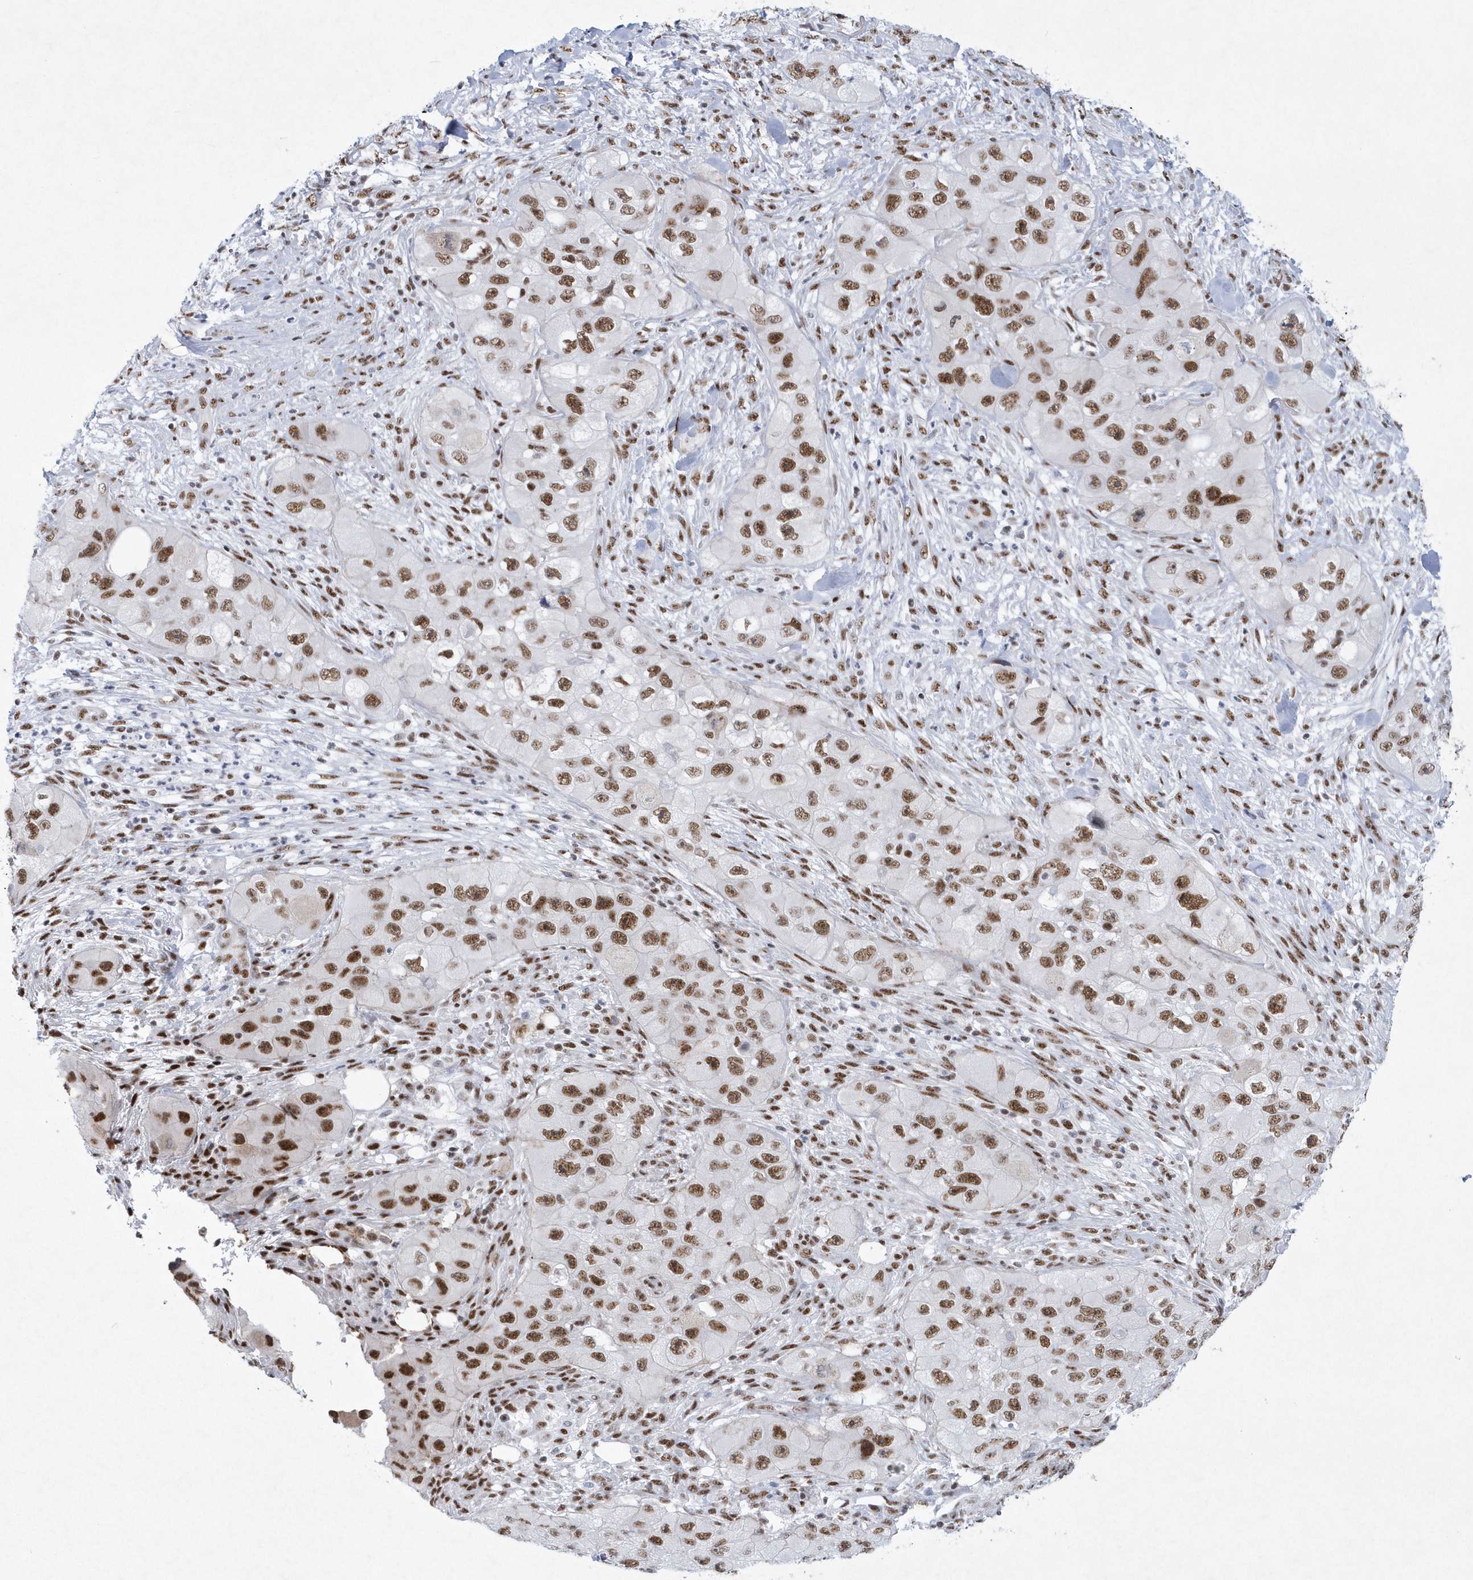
{"staining": {"intensity": "moderate", "quantity": ">75%", "location": "nuclear"}, "tissue": "skin cancer", "cell_type": "Tumor cells", "image_type": "cancer", "snomed": [{"axis": "morphology", "description": "Squamous cell carcinoma, NOS"}, {"axis": "topography", "description": "Skin"}, {"axis": "topography", "description": "Subcutis"}], "caption": "Protein staining by immunohistochemistry (IHC) demonstrates moderate nuclear expression in approximately >75% of tumor cells in squamous cell carcinoma (skin).", "gene": "DCLRE1A", "patient": {"sex": "male", "age": 73}}